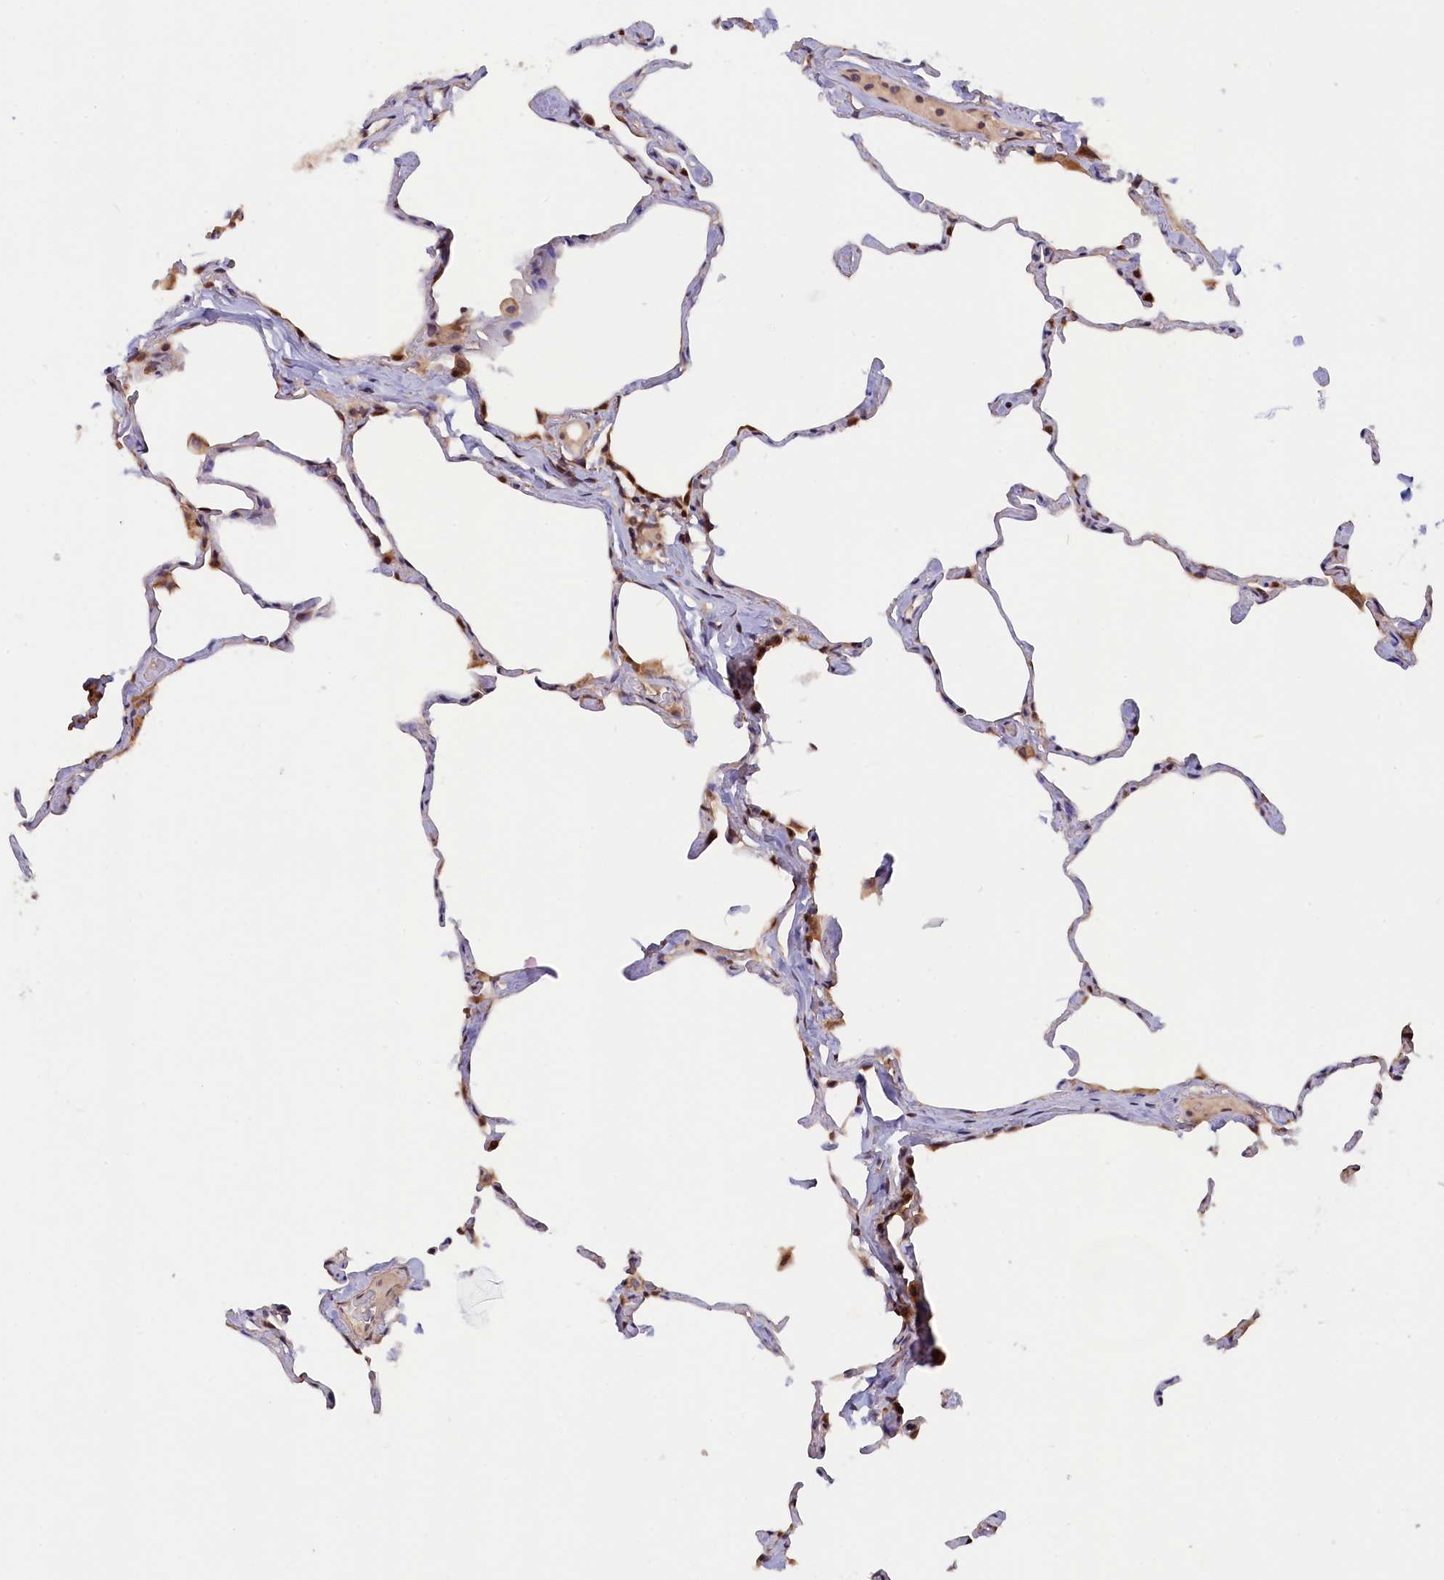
{"staining": {"intensity": "moderate", "quantity": "<25%", "location": "cytoplasmic/membranous"}, "tissue": "lung", "cell_type": "Alveolar cells", "image_type": "normal", "snomed": [{"axis": "morphology", "description": "Normal tissue, NOS"}, {"axis": "topography", "description": "Lung"}], "caption": "Benign lung demonstrates moderate cytoplasmic/membranous expression in about <25% of alveolar cells (IHC, brightfield microscopy, high magnification)..", "gene": "JPT2", "patient": {"sex": "male", "age": 65}}